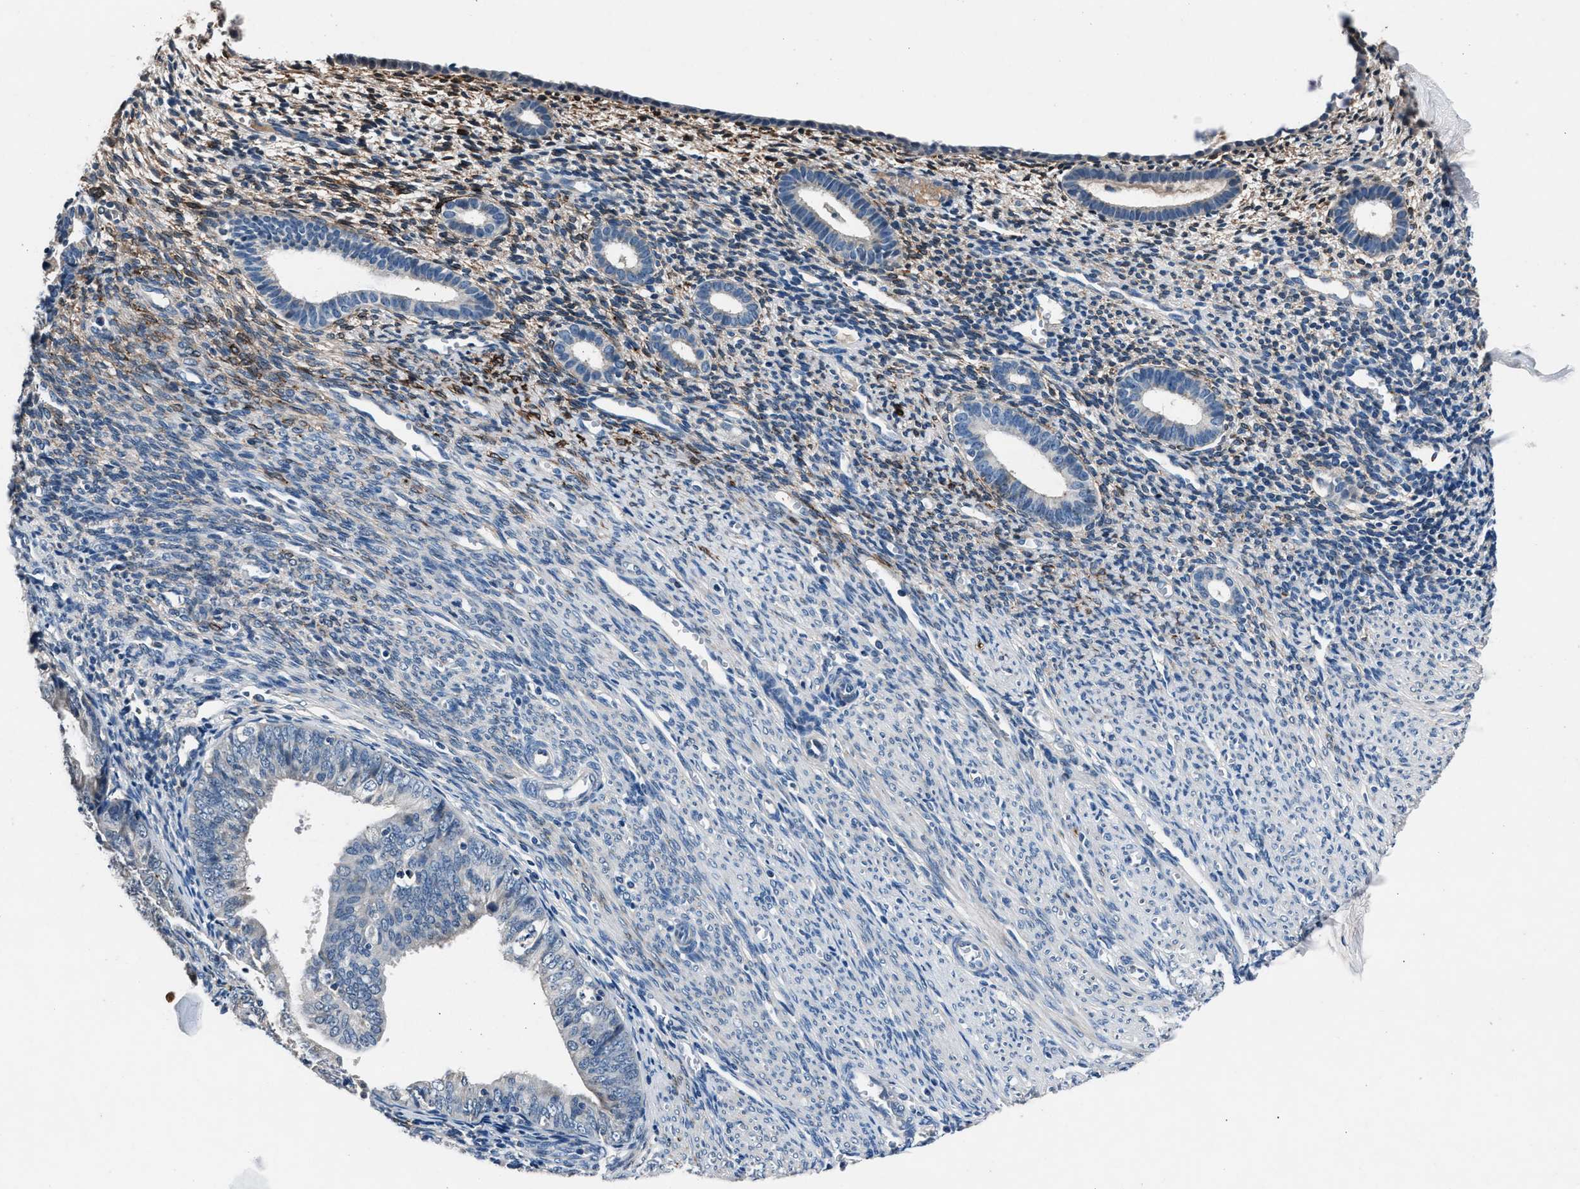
{"staining": {"intensity": "weak", "quantity": "<25%", "location": "cytoplasmic/membranous"}, "tissue": "endometrium", "cell_type": "Cells in endometrial stroma", "image_type": "normal", "snomed": [{"axis": "morphology", "description": "Normal tissue, NOS"}, {"axis": "morphology", "description": "Adenocarcinoma, NOS"}, {"axis": "topography", "description": "Endometrium"}], "caption": "Cells in endometrial stroma are negative for brown protein staining in normal endometrium. Brightfield microscopy of IHC stained with DAB (3,3'-diaminobenzidine) (brown) and hematoxylin (blue), captured at high magnification.", "gene": "DENND6B", "patient": {"sex": "female", "age": 57}}